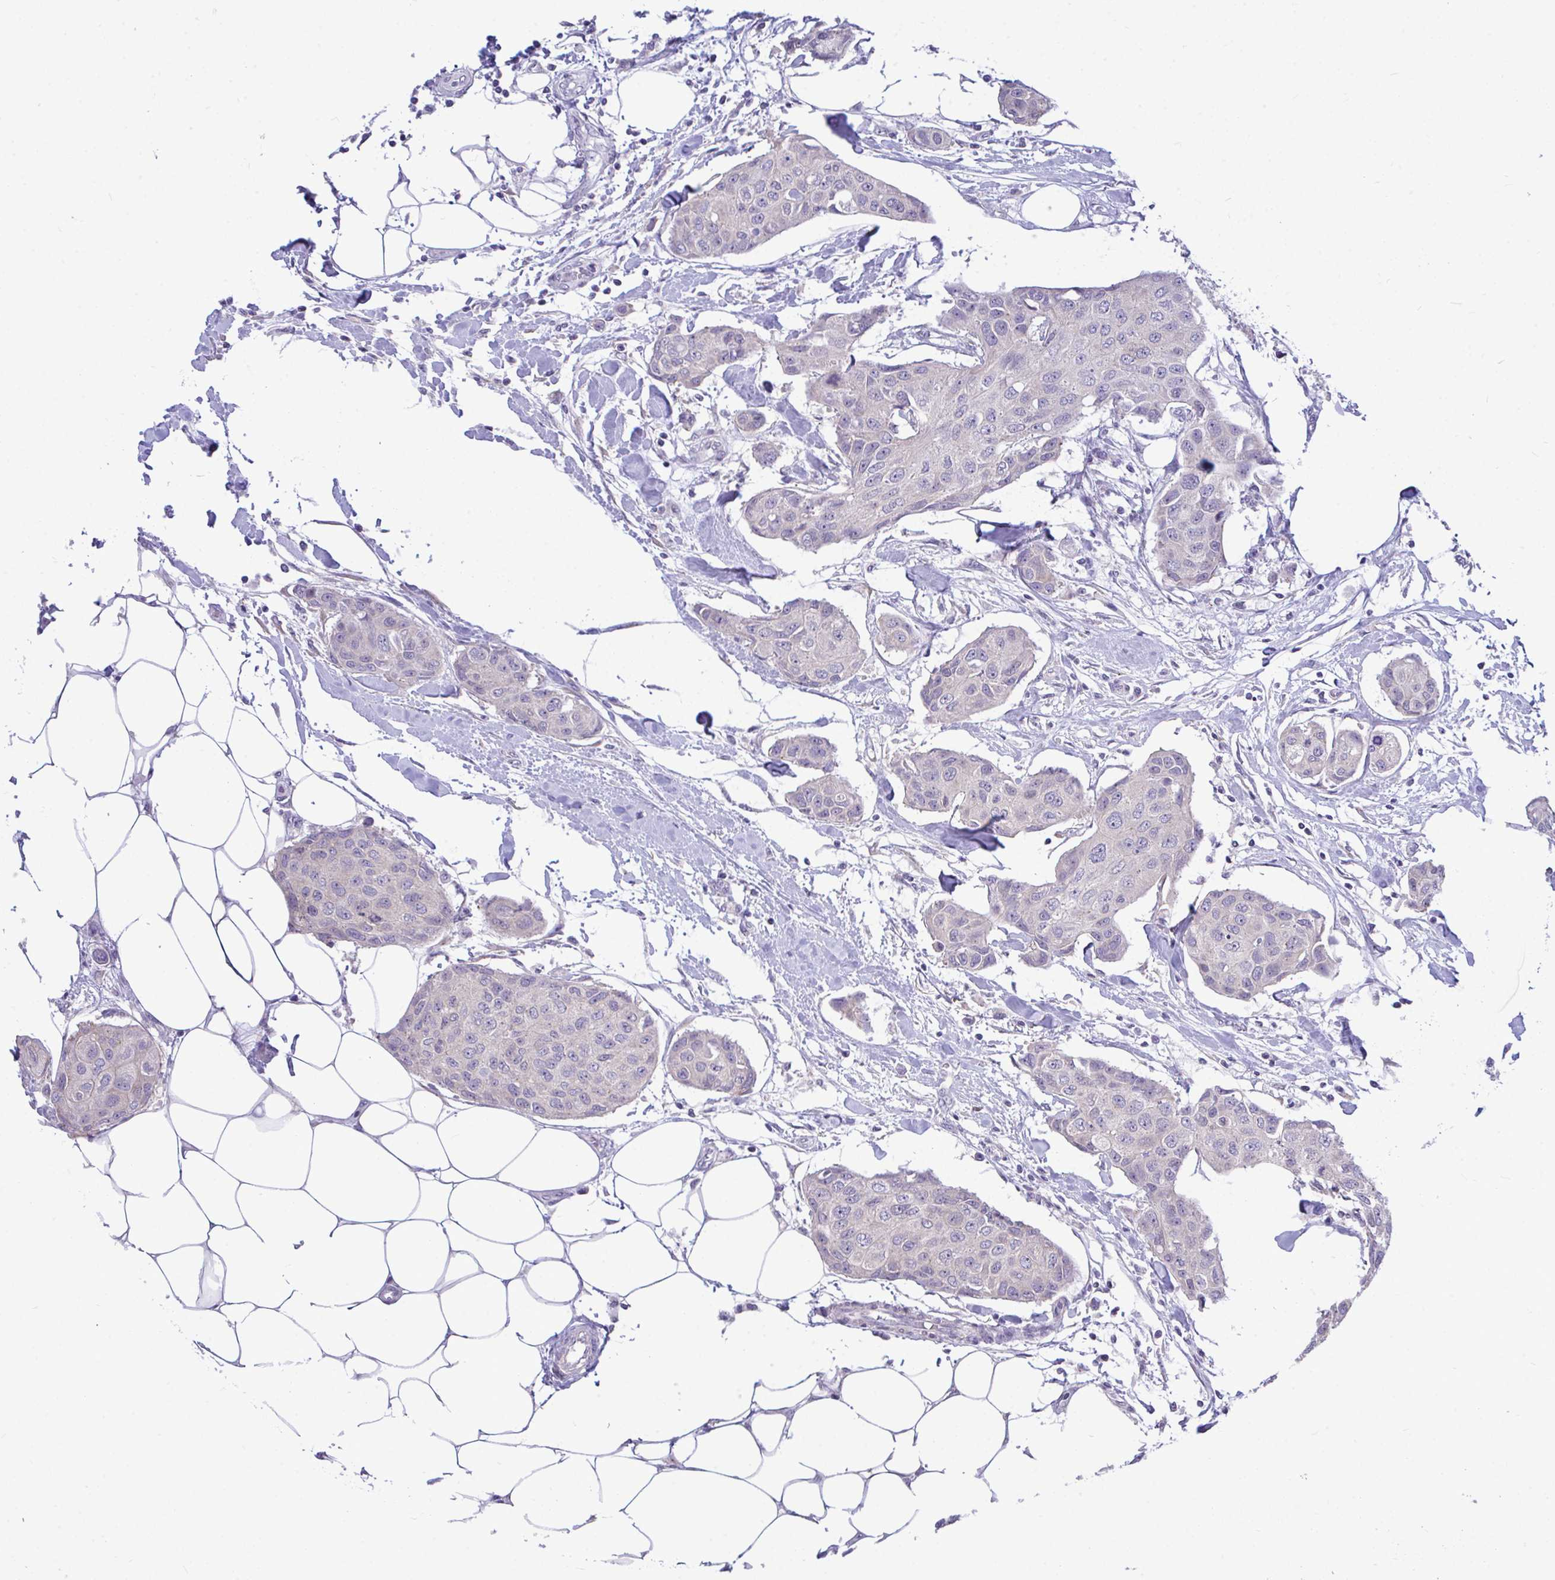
{"staining": {"intensity": "negative", "quantity": "none", "location": "none"}, "tissue": "breast cancer", "cell_type": "Tumor cells", "image_type": "cancer", "snomed": [{"axis": "morphology", "description": "Duct carcinoma"}, {"axis": "topography", "description": "Breast"}, {"axis": "topography", "description": "Lymph node"}], "caption": "Immunohistochemistry (IHC) image of neoplastic tissue: human intraductal carcinoma (breast) stained with DAB (3,3'-diaminobenzidine) reveals no significant protein positivity in tumor cells.", "gene": "PIGK", "patient": {"sex": "female", "age": 80}}